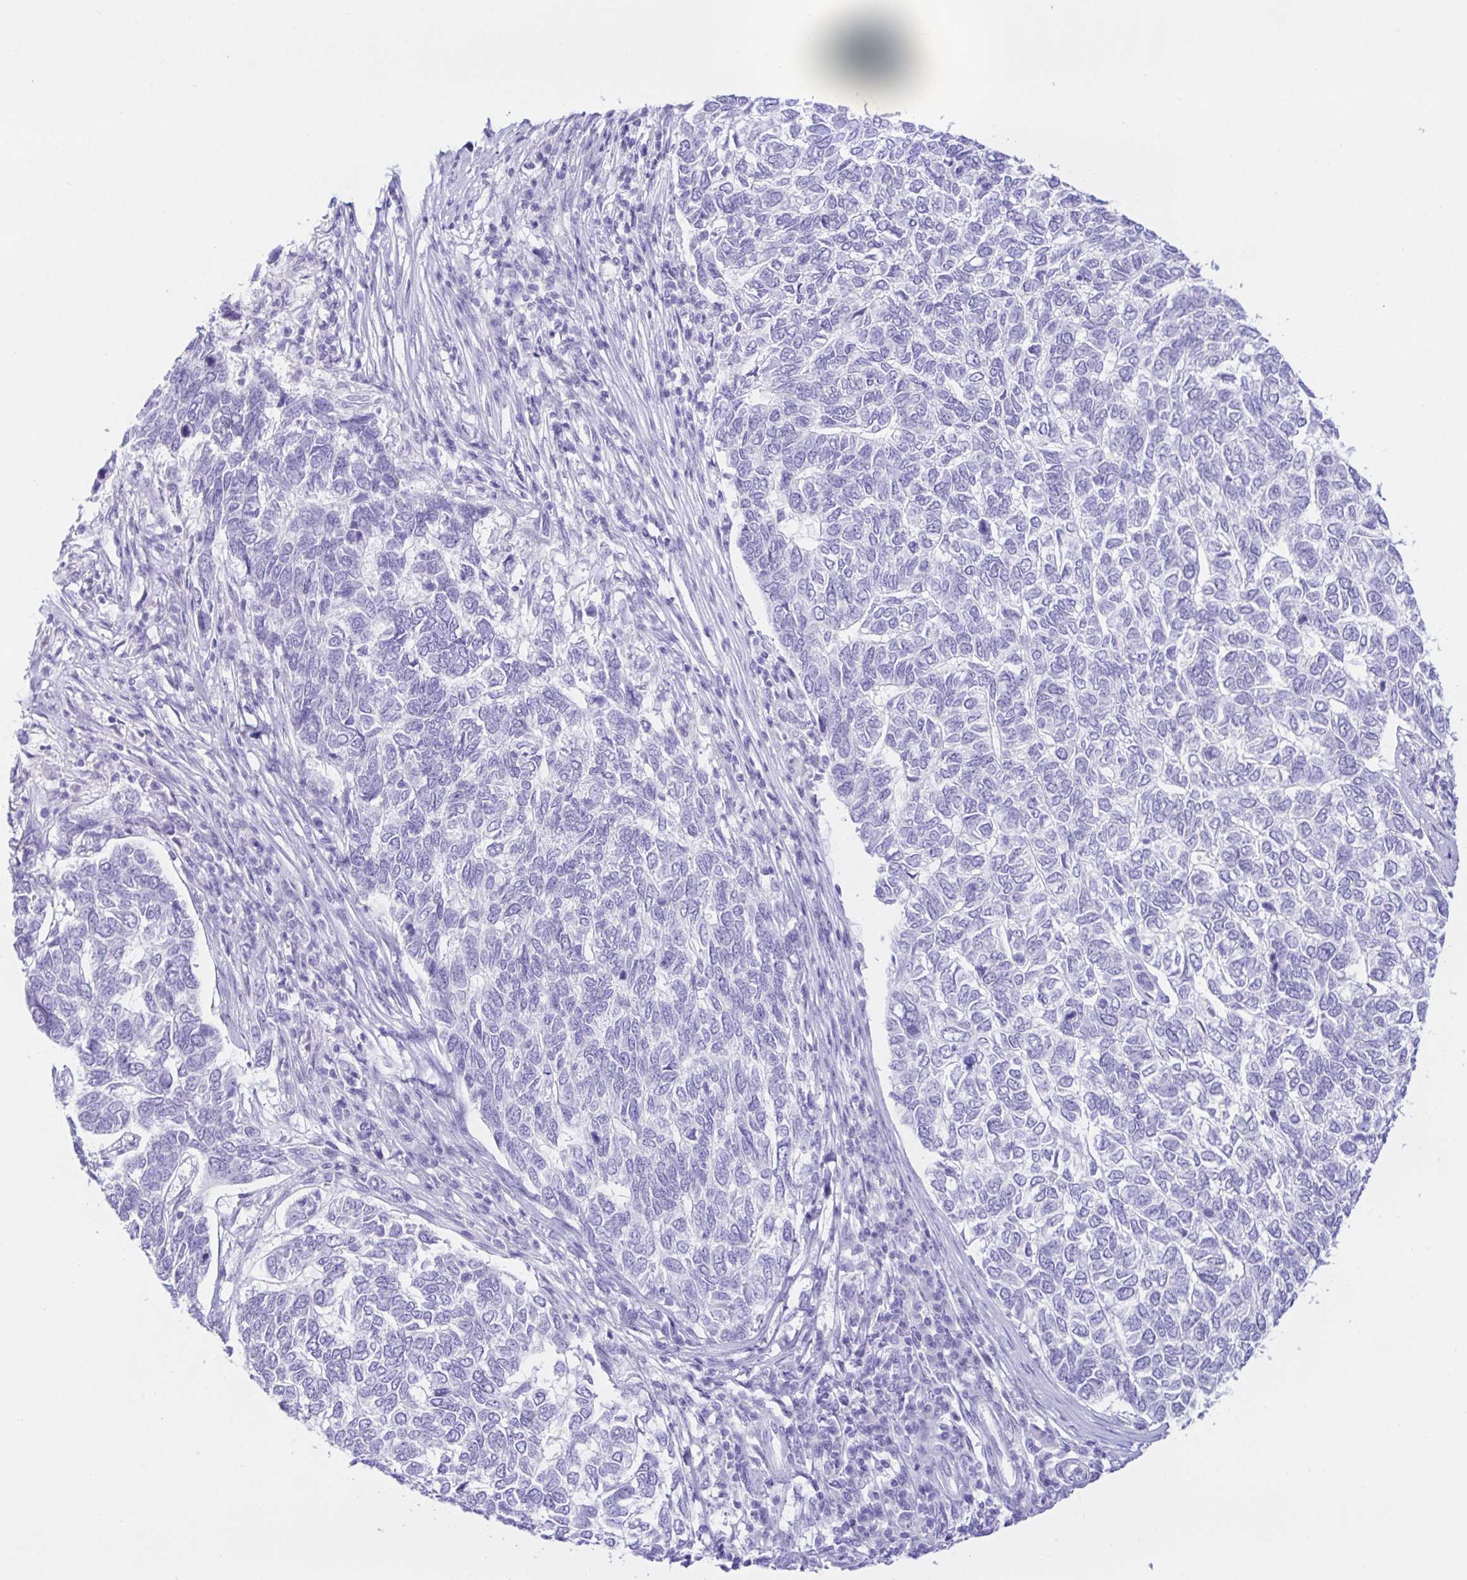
{"staining": {"intensity": "negative", "quantity": "none", "location": "none"}, "tissue": "skin cancer", "cell_type": "Tumor cells", "image_type": "cancer", "snomed": [{"axis": "morphology", "description": "Basal cell carcinoma"}, {"axis": "topography", "description": "Skin"}], "caption": "Human skin basal cell carcinoma stained for a protein using immunohistochemistry shows no positivity in tumor cells.", "gene": "PAX8", "patient": {"sex": "female", "age": 65}}